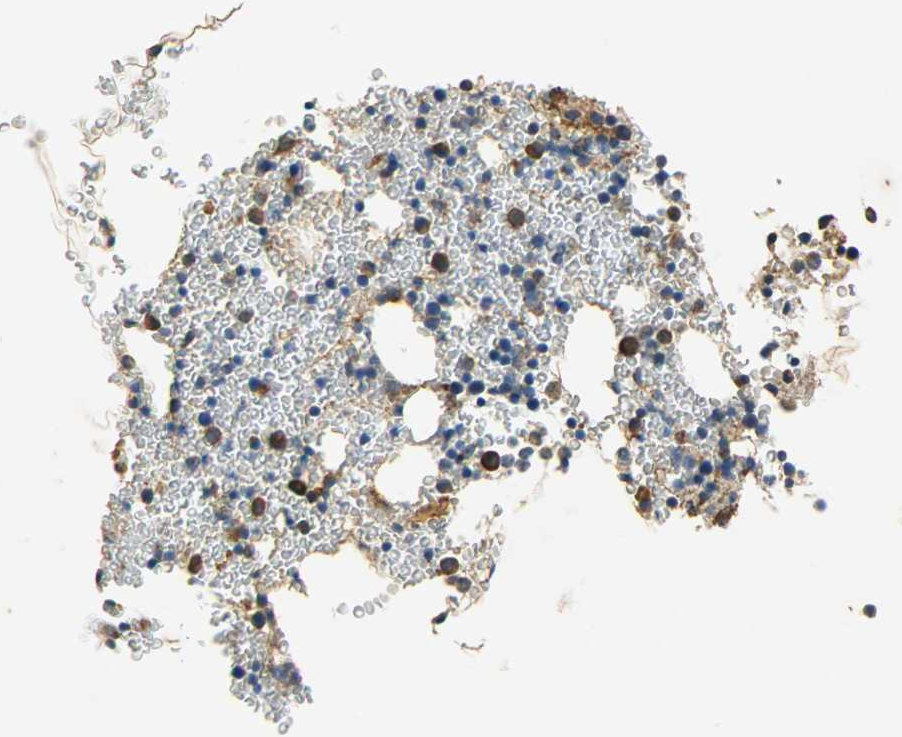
{"staining": {"intensity": "strong", "quantity": "25%-75%", "location": "cytoplasmic/membranous,nuclear"}, "tissue": "bone marrow", "cell_type": "Hematopoietic cells", "image_type": "normal", "snomed": [{"axis": "morphology", "description": "Normal tissue, NOS"}, {"axis": "morphology", "description": "Inflammation, NOS"}, {"axis": "topography", "description": "Bone marrow"}], "caption": "Human bone marrow stained with a brown dye reveals strong cytoplasmic/membranous,nuclear positive expression in about 25%-75% of hematopoietic cells.", "gene": "HSPA5", "patient": {"sex": "male", "age": 22}}